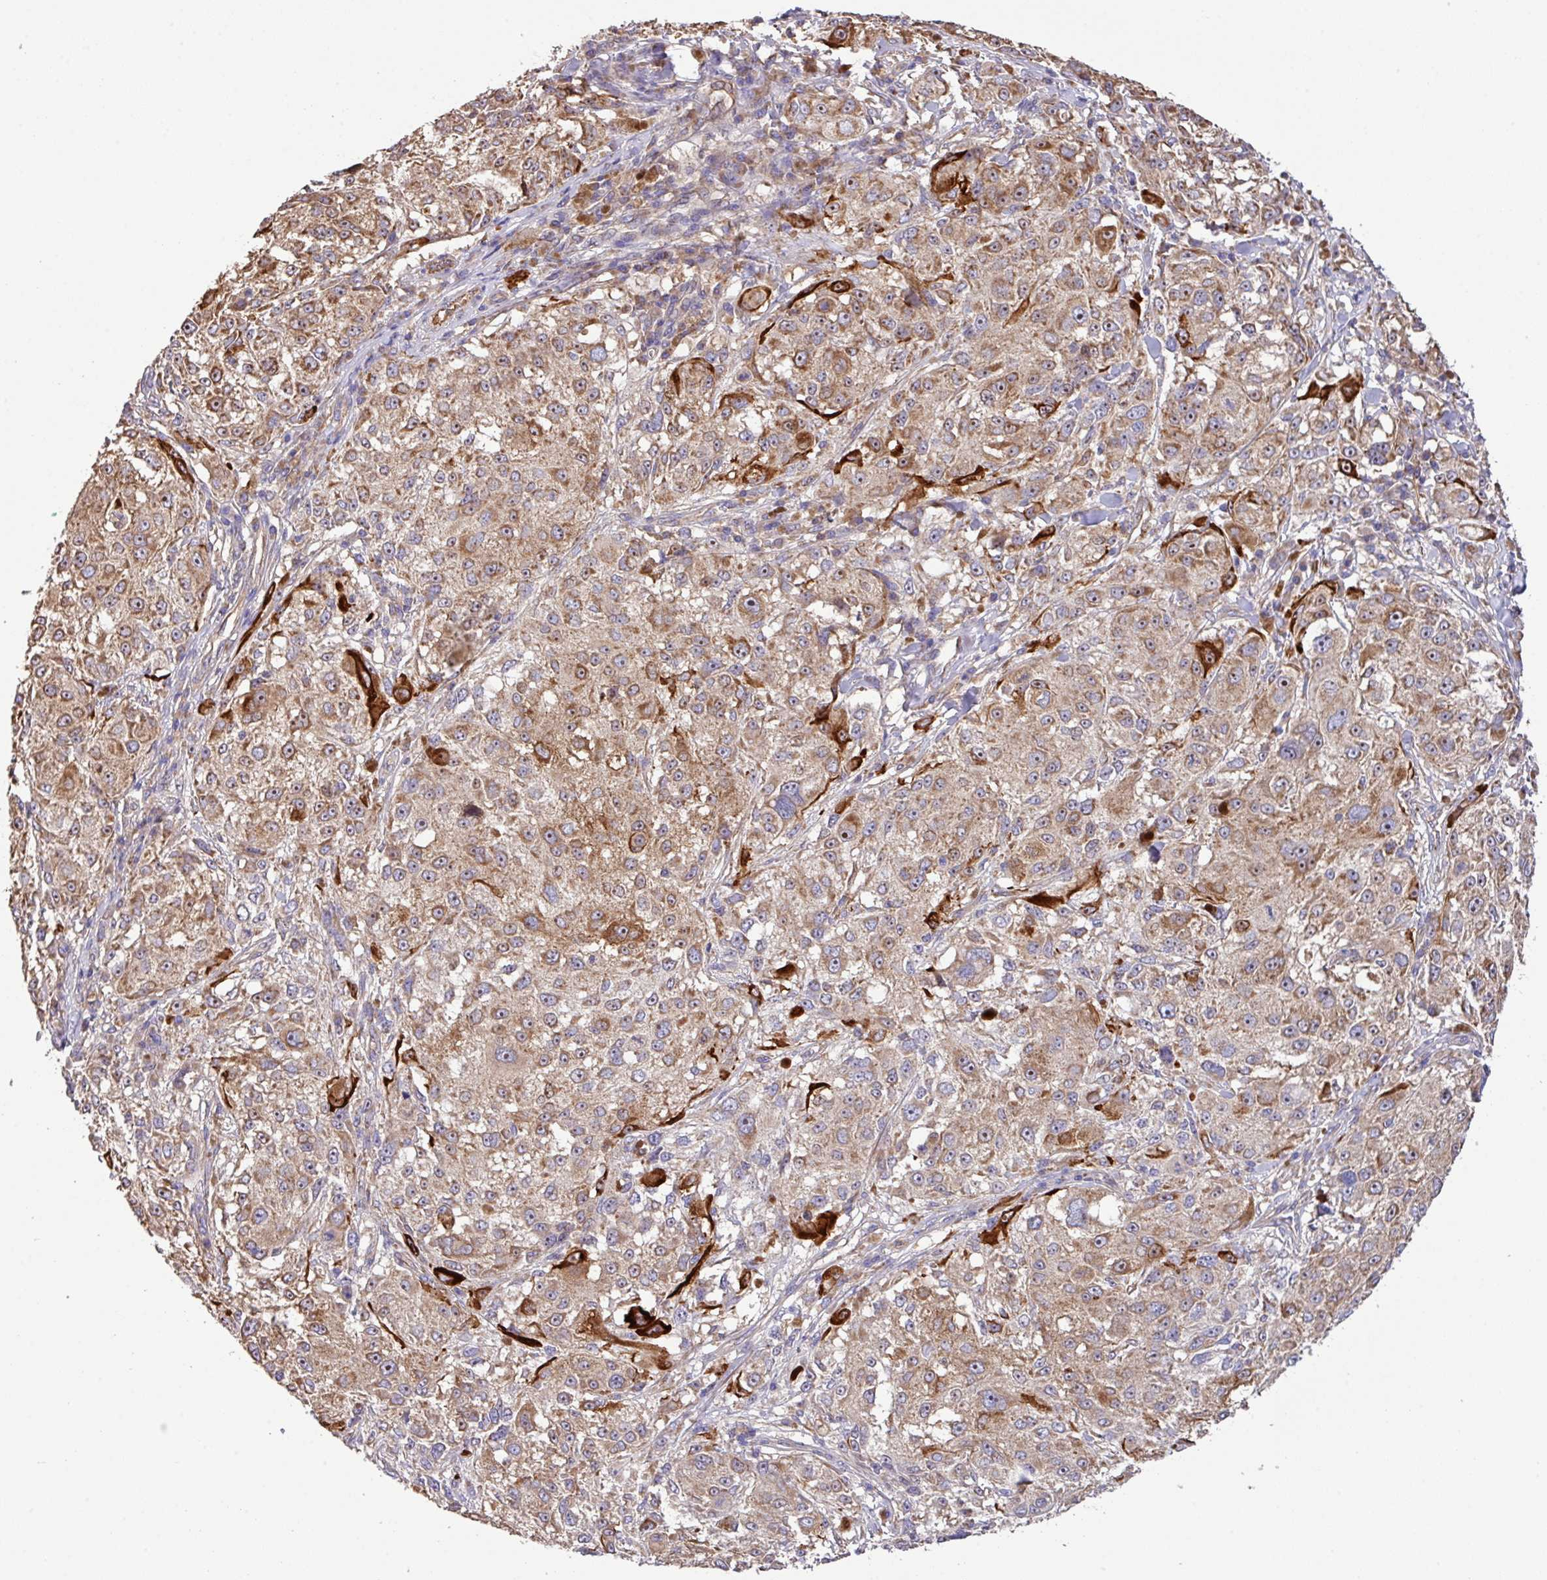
{"staining": {"intensity": "moderate", "quantity": ">75%", "location": "cytoplasmic/membranous"}, "tissue": "melanoma", "cell_type": "Tumor cells", "image_type": "cancer", "snomed": [{"axis": "morphology", "description": "Necrosis, NOS"}, {"axis": "morphology", "description": "Malignant melanoma, NOS"}, {"axis": "topography", "description": "Skin"}], "caption": "IHC micrograph of neoplastic tissue: human malignant melanoma stained using immunohistochemistry shows medium levels of moderate protein expression localized specifically in the cytoplasmic/membranous of tumor cells, appearing as a cytoplasmic/membranous brown color.", "gene": "LRRC53", "patient": {"sex": "female", "age": 87}}